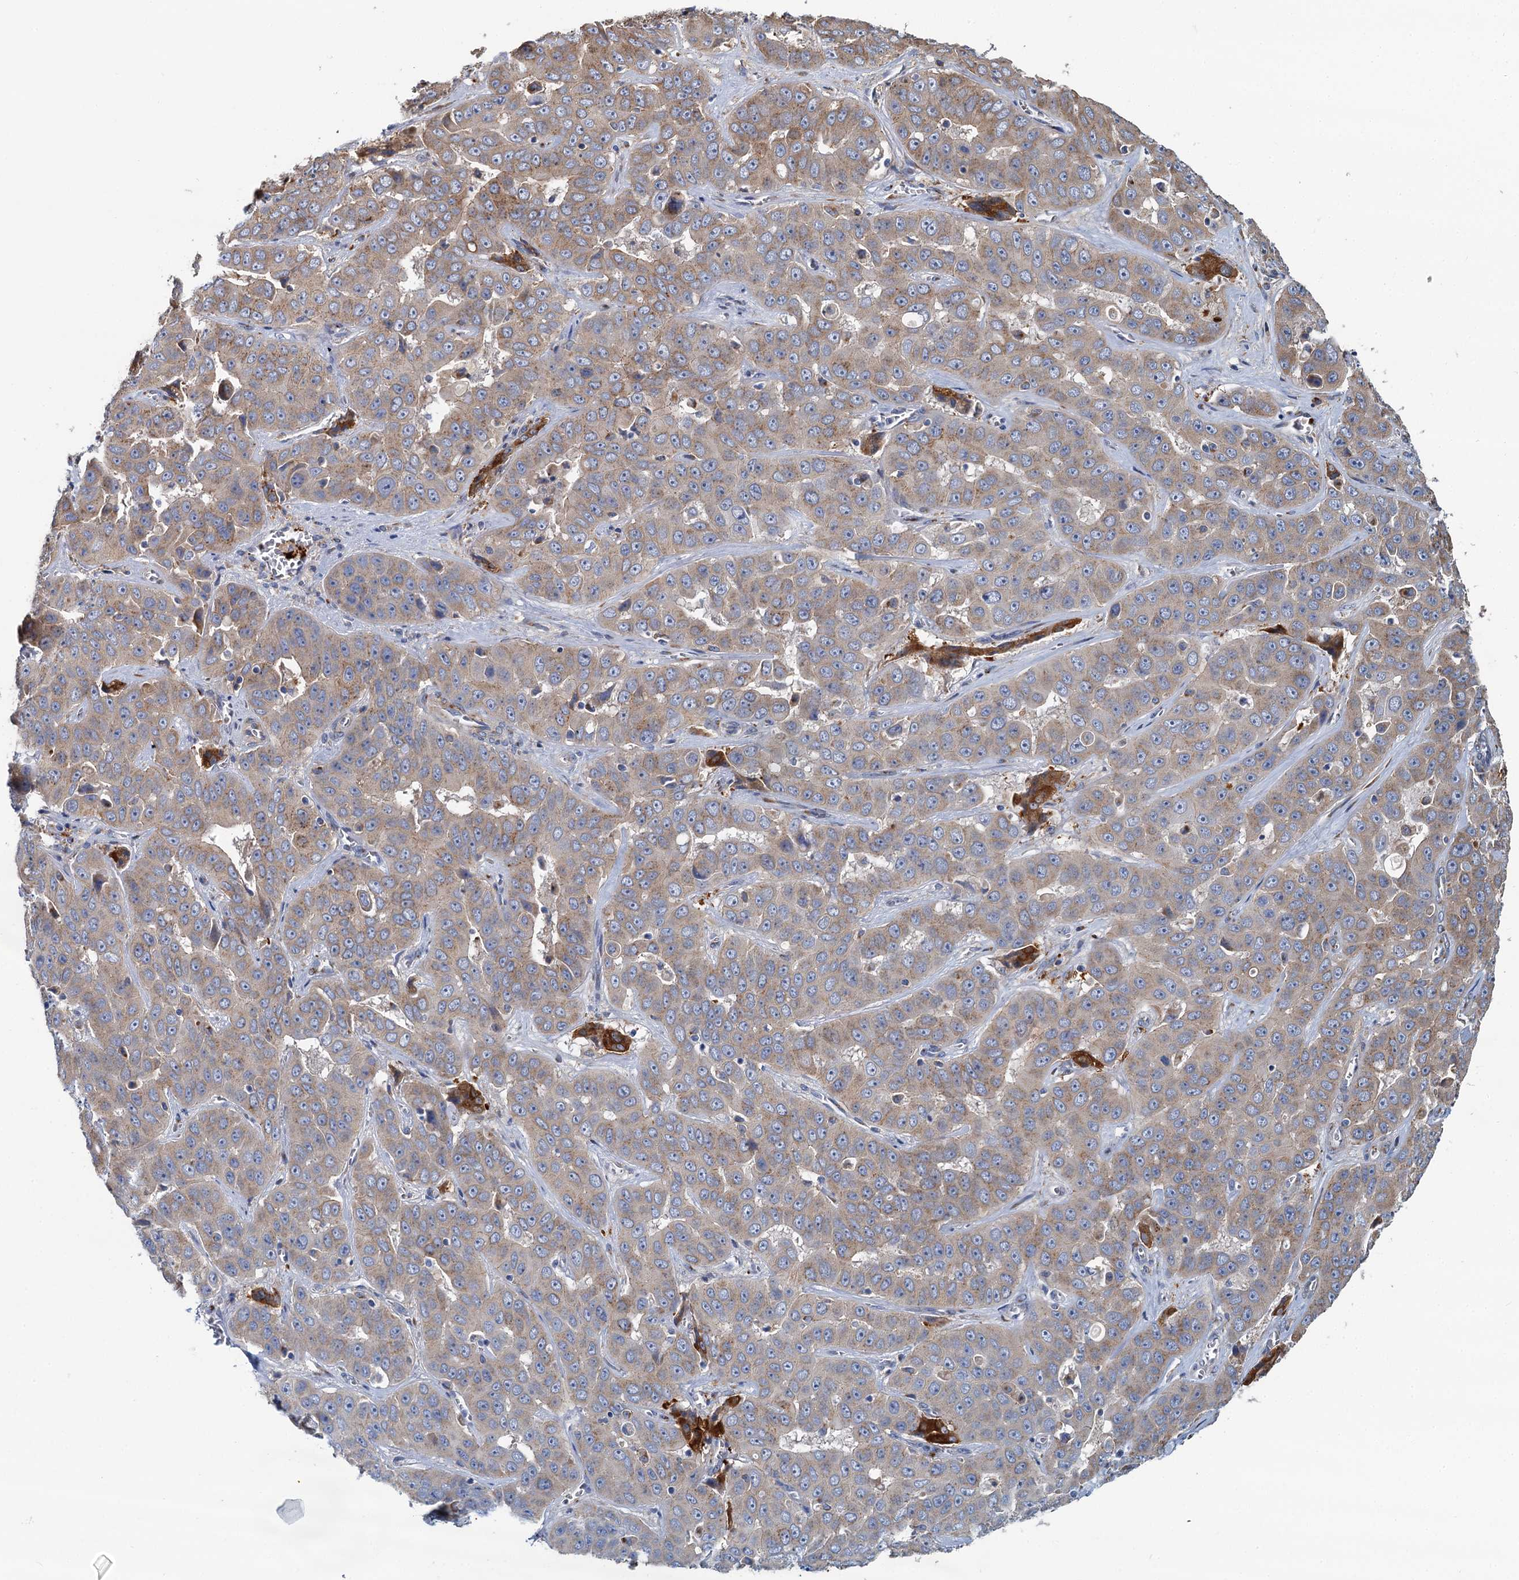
{"staining": {"intensity": "weak", "quantity": ">75%", "location": "cytoplasmic/membranous"}, "tissue": "liver cancer", "cell_type": "Tumor cells", "image_type": "cancer", "snomed": [{"axis": "morphology", "description": "Cholangiocarcinoma"}, {"axis": "topography", "description": "Liver"}], "caption": "High-power microscopy captured an immunohistochemistry (IHC) image of liver cancer (cholangiocarcinoma), revealing weak cytoplasmic/membranous staining in approximately >75% of tumor cells. (brown staining indicates protein expression, while blue staining denotes nuclei).", "gene": "BET1L", "patient": {"sex": "female", "age": 52}}